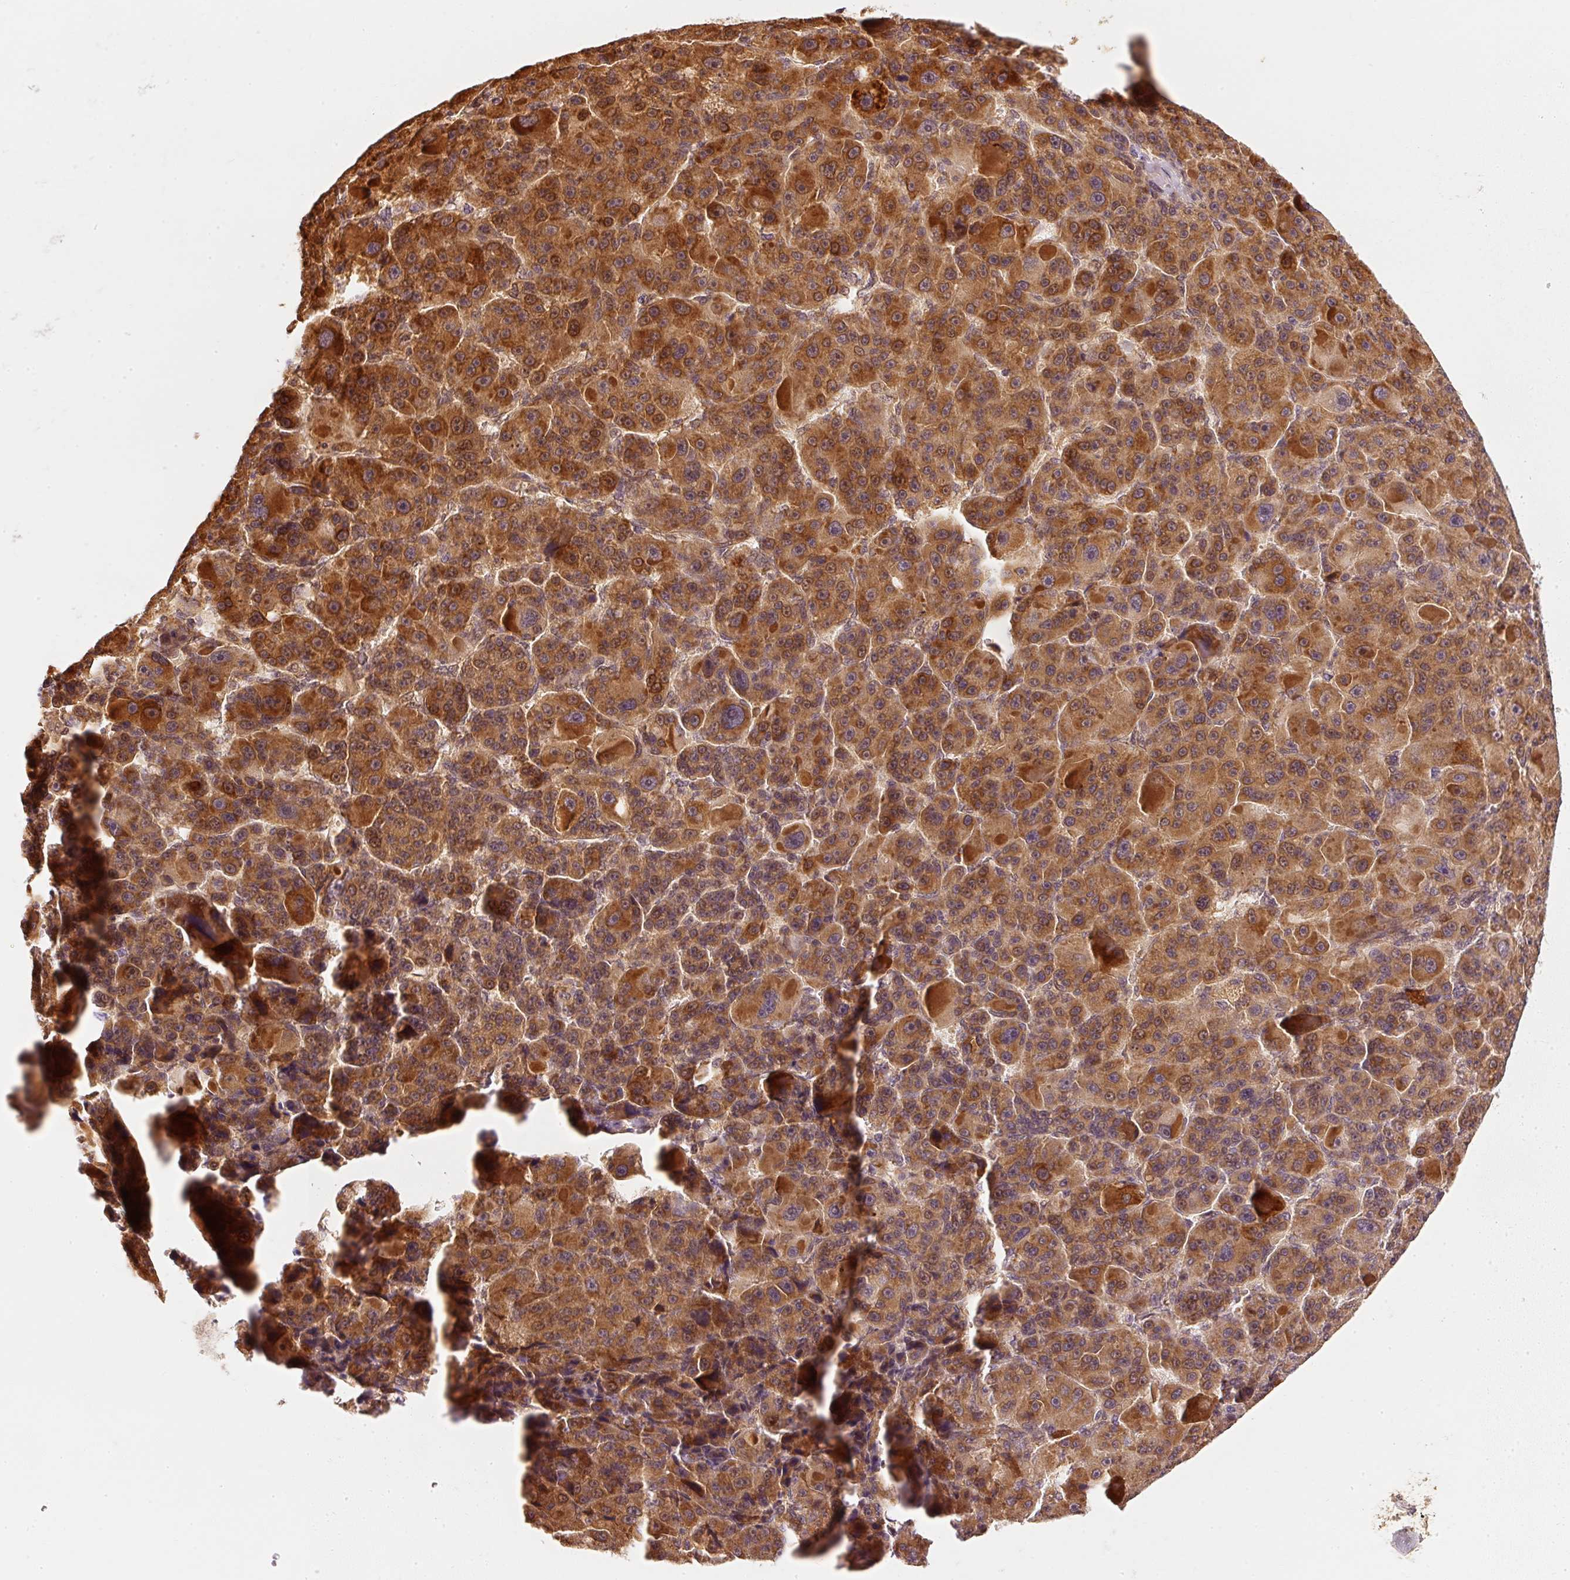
{"staining": {"intensity": "strong", "quantity": ">75%", "location": "cytoplasmic/membranous"}, "tissue": "liver cancer", "cell_type": "Tumor cells", "image_type": "cancer", "snomed": [{"axis": "morphology", "description": "Carcinoma, Hepatocellular, NOS"}, {"axis": "topography", "description": "Liver"}], "caption": "The immunohistochemical stain highlights strong cytoplasmic/membranous staining in tumor cells of liver cancer (hepatocellular carcinoma) tissue.", "gene": "EEF1A2", "patient": {"sex": "male", "age": 76}}